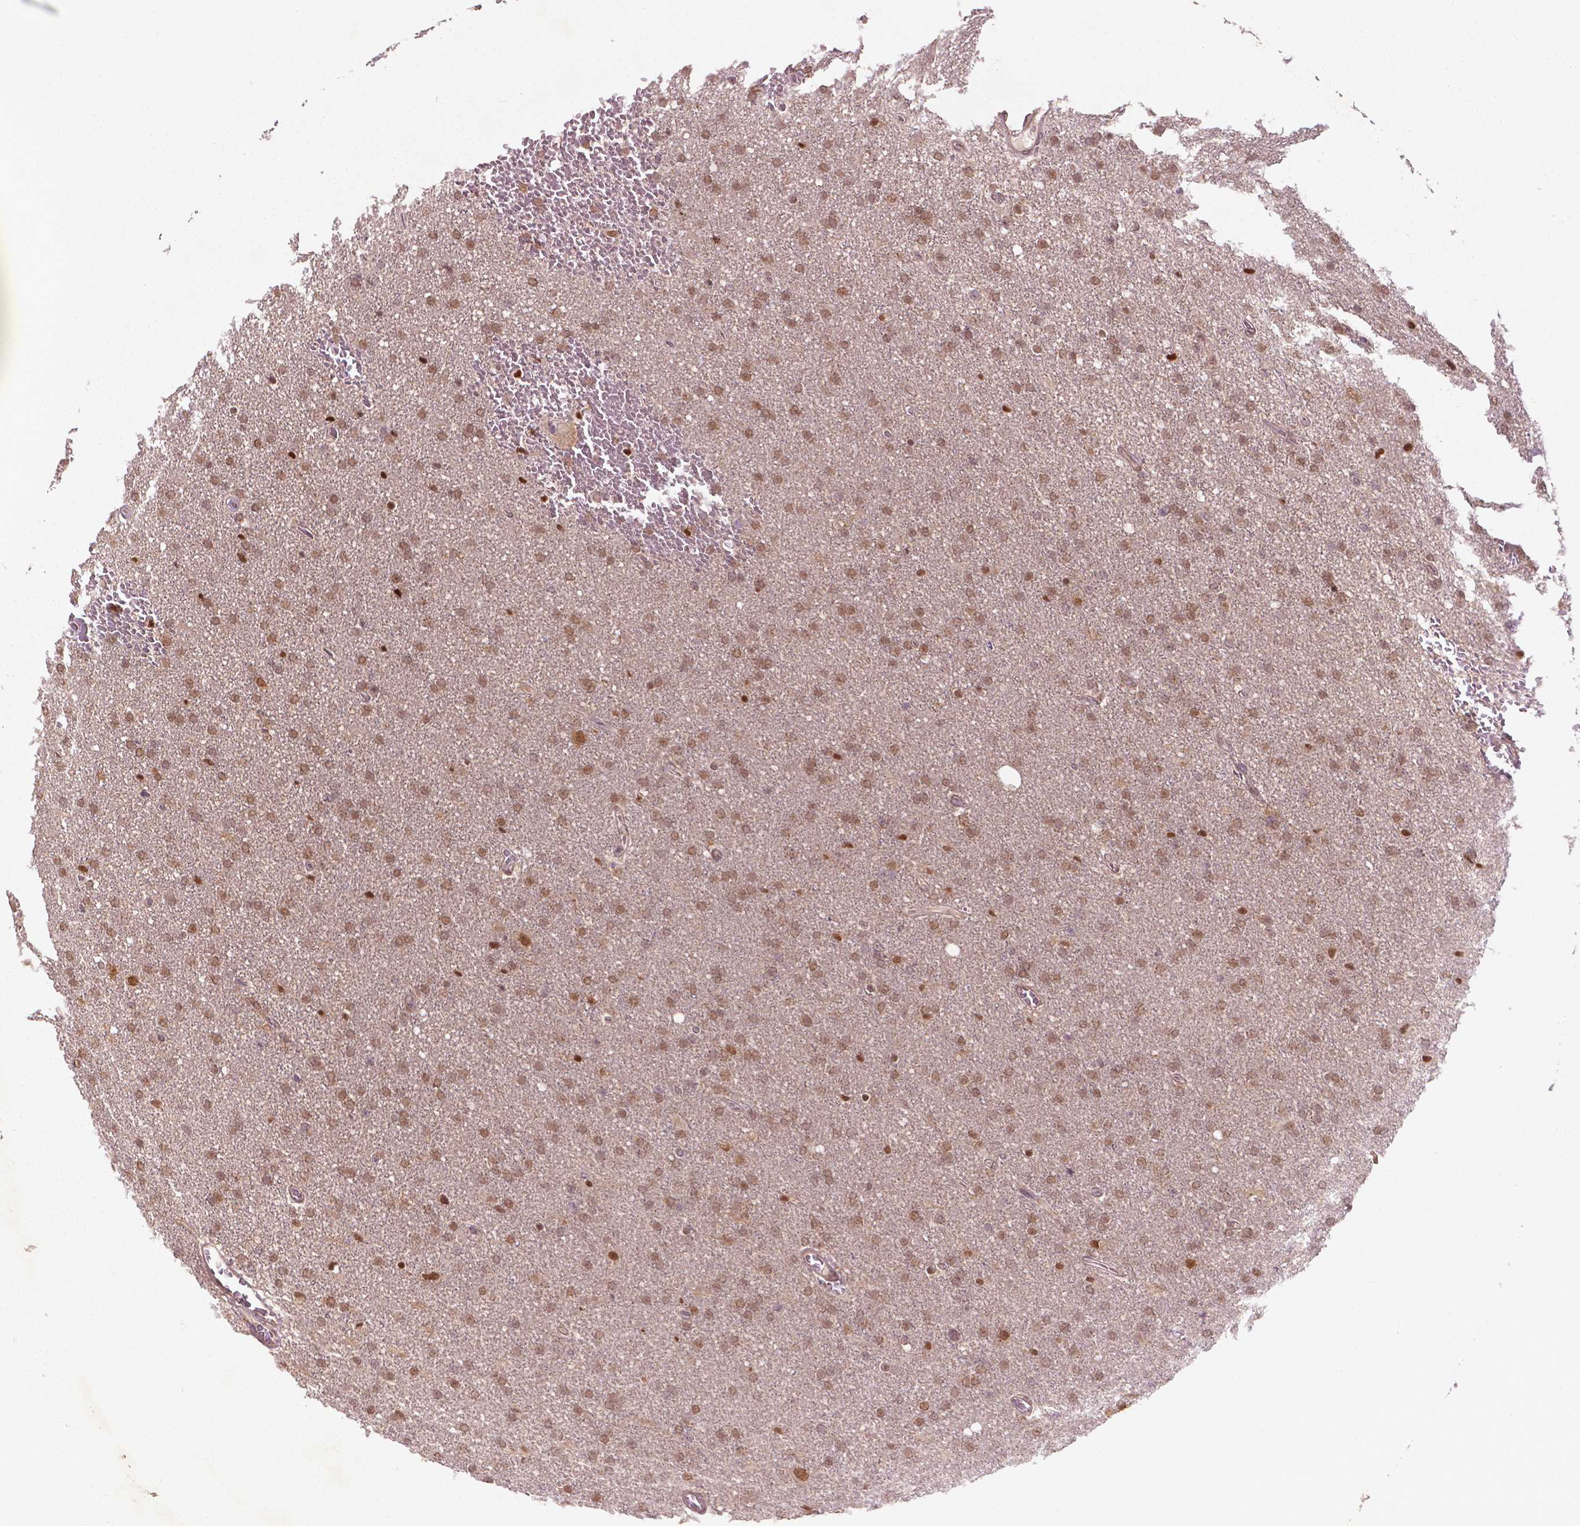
{"staining": {"intensity": "weak", "quantity": ">75%", "location": "cytoplasmic/membranous,nuclear"}, "tissue": "glioma", "cell_type": "Tumor cells", "image_type": "cancer", "snomed": [{"axis": "morphology", "description": "Glioma, malignant, High grade"}, {"axis": "topography", "description": "Cerebral cortex"}], "caption": "Malignant high-grade glioma tissue exhibits weak cytoplasmic/membranous and nuclear expression in about >75% of tumor cells", "gene": "NFAT5", "patient": {"sex": "male", "age": 70}}